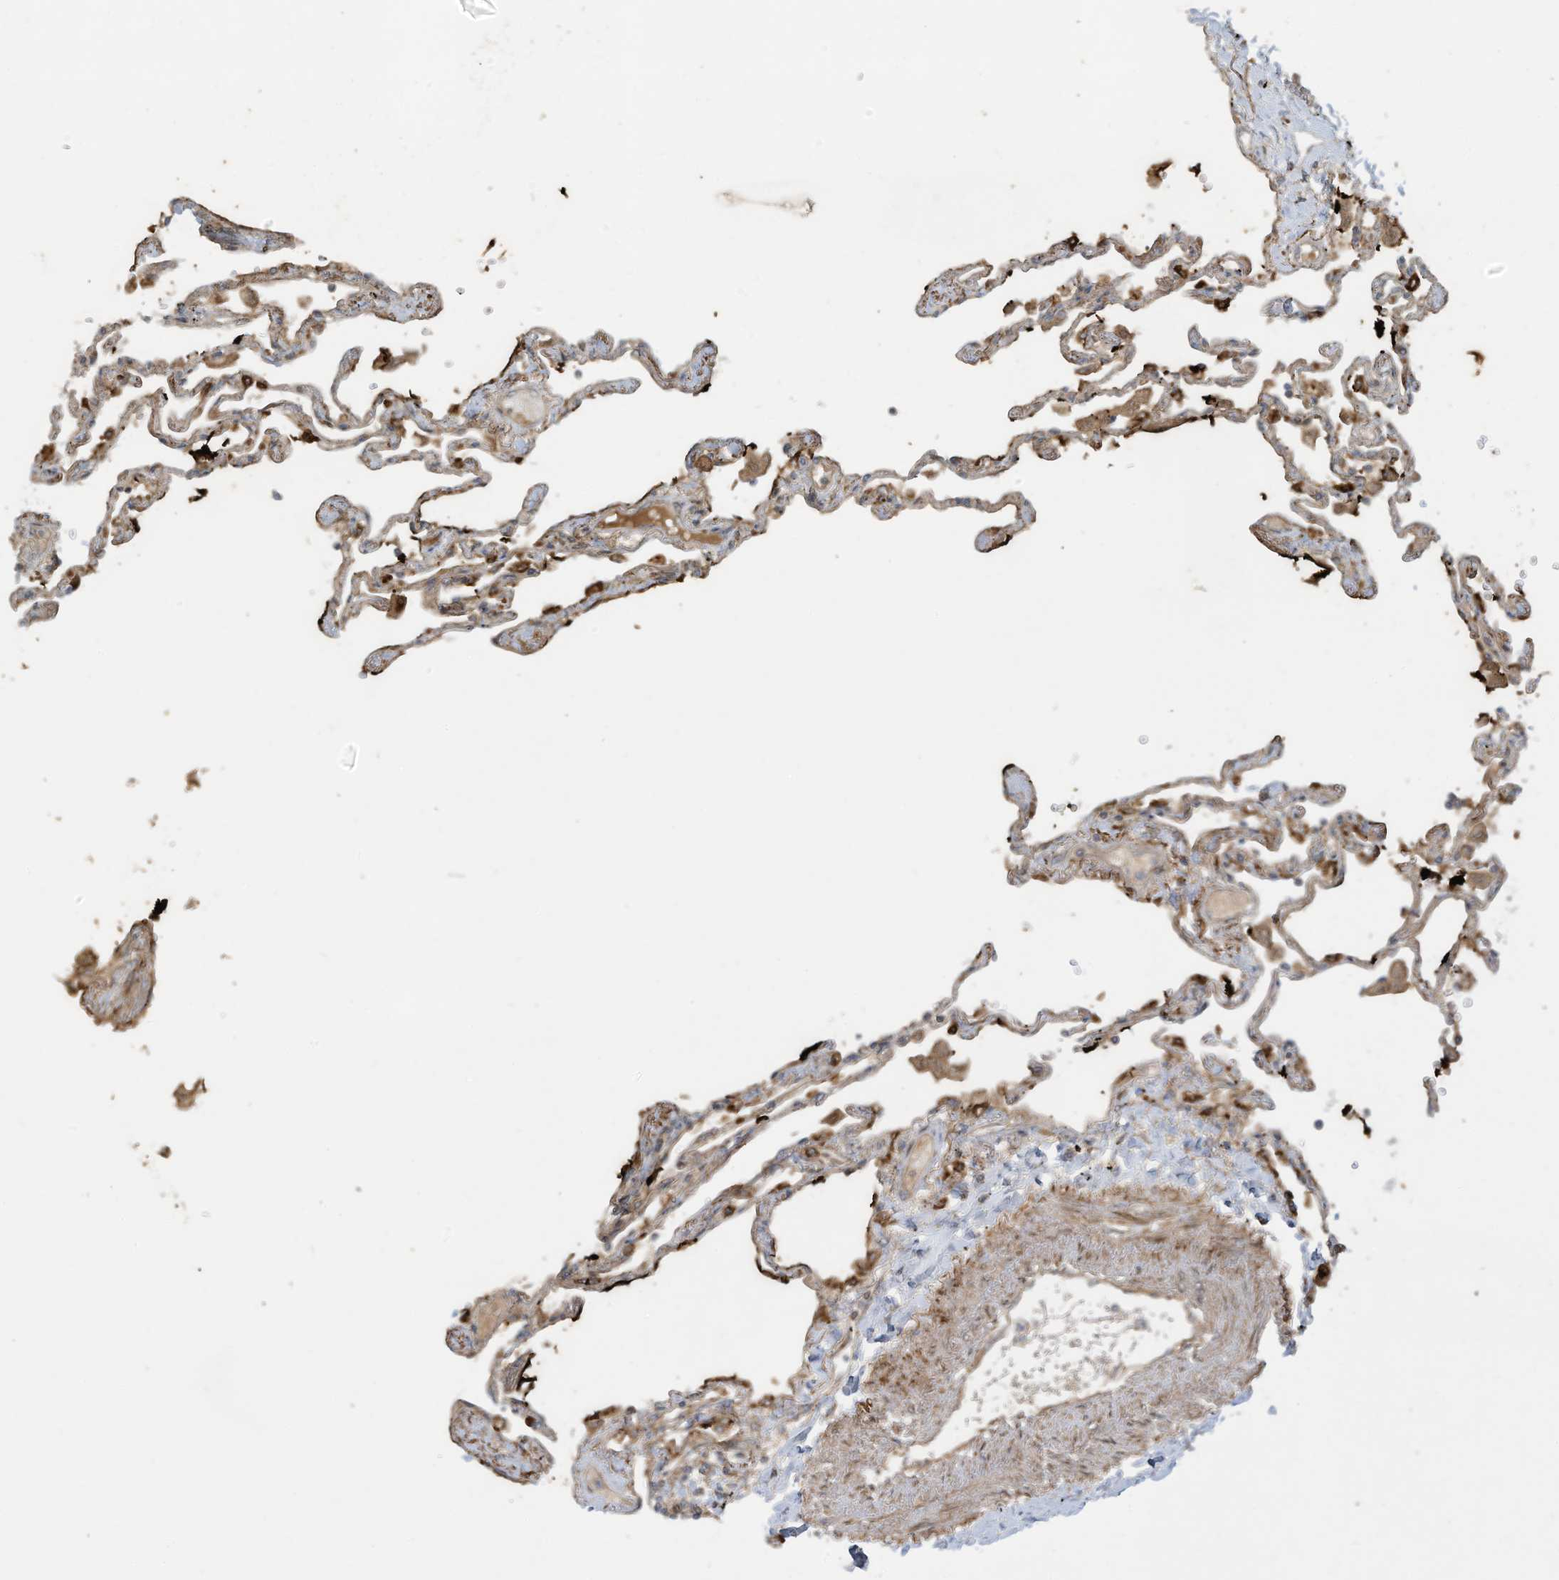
{"staining": {"intensity": "moderate", "quantity": ">75%", "location": "cytoplasmic/membranous"}, "tissue": "lung", "cell_type": "Alveolar cells", "image_type": "normal", "snomed": [{"axis": "morphology", "description": "Normal tissue, NOS"}, {"axis": "topography", "description": "Lung"}], "caption": "Protein expression analysis of unremarkable human lung reveals moderate cytoplasmic/membranous staining in approximately >75% of alveolar cells.", "gene": "DDIT4", "patient": {"sex": "female", "age": 67}}